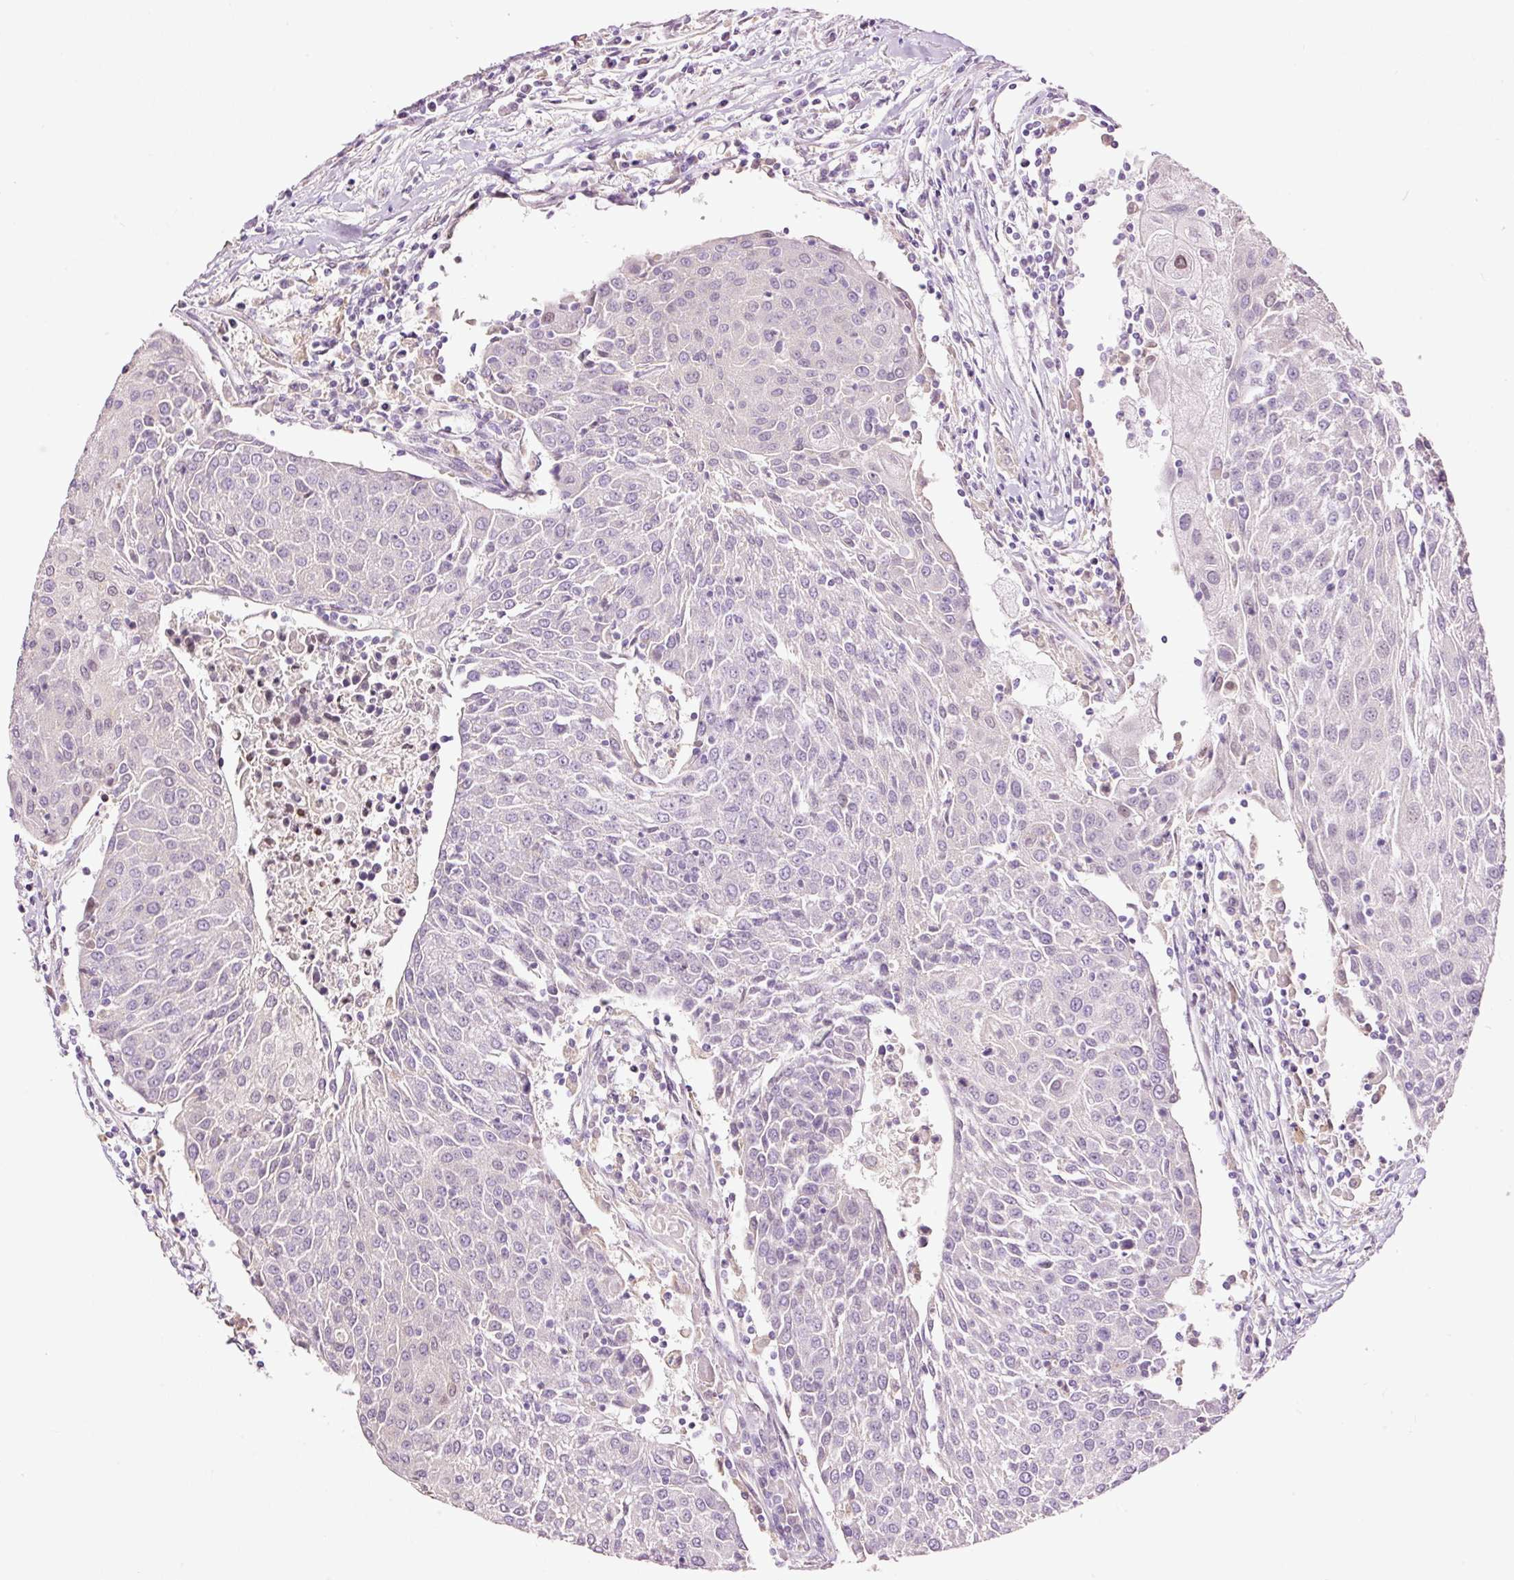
{"staining": {"intensity": "negative", "quantity": "none", "location": "none"}, "tissue": "urothelial cancer", "cell_type": "Tumor cells", "image_type": "cancer", "snomed": [{"axis": "morphology", "description": "Urothelial carcinoma, High grade"}, {"axis": "topography", "description": "Urinary bladder"}], "caption": "Human urothelial cancer stained for a protein using IHC demonstrates no positivity in tumor cells.", "gene": "FCRL4", "patient": {"sex": "female", "age": 85}}